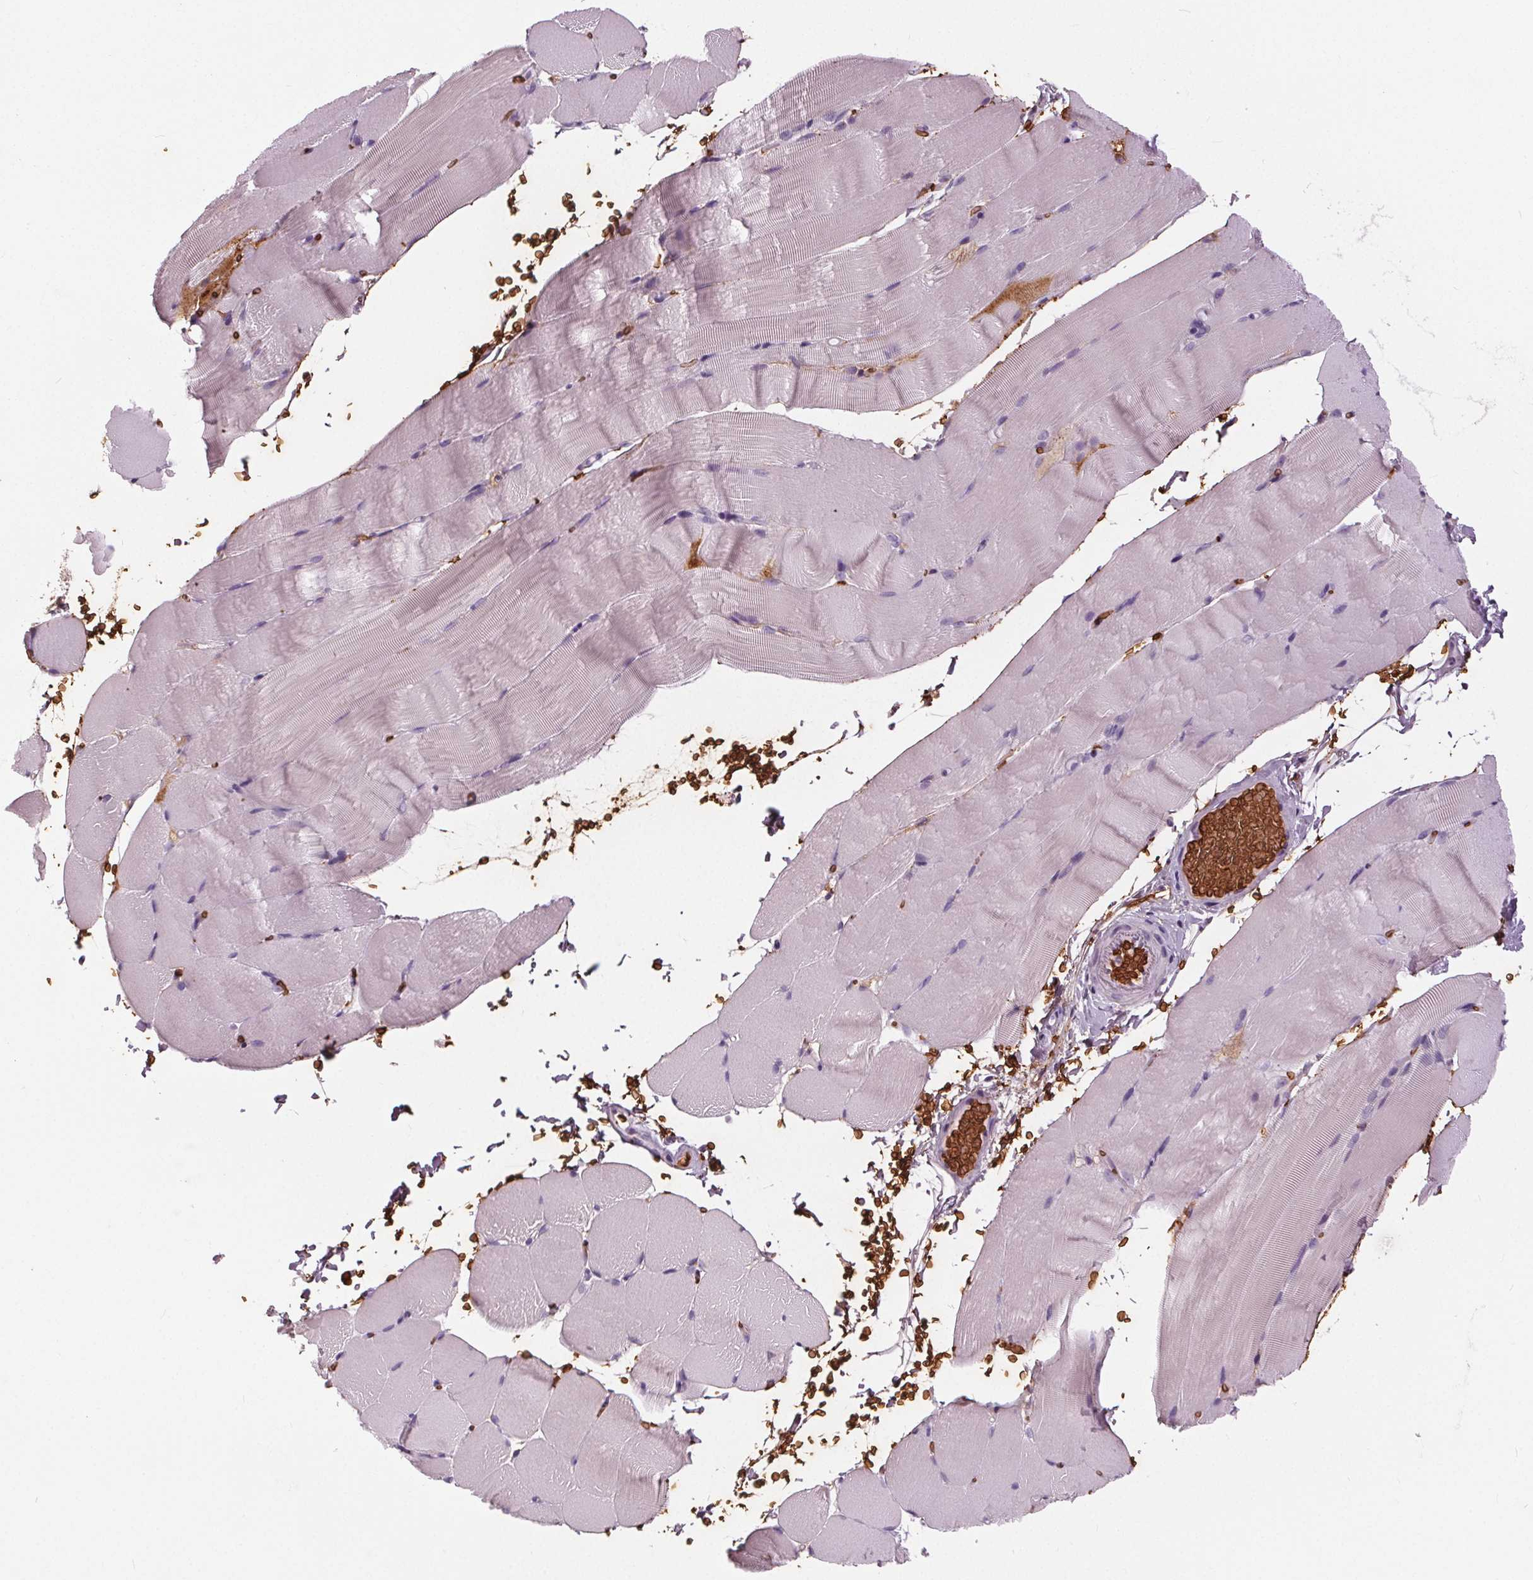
{"staining": {"intensity": "negative", "quantity": "none", "location": "none"}, "tissue": "skeletal muscle", "cell_type": "Myocytes", "image_type": "normal", "snomed": [{"axis": "morphology", "description": "Normal tissue, NOS"}, {"axis": "topography", "description": "Skeletal muscle"}], "caption": "IHC micrograph of benign skeletal muscle stained for a protein (brown), which displays no expression in myocytes.", "gene": "SLC4A1", "patient": {"sex": "female", "age": 37}}